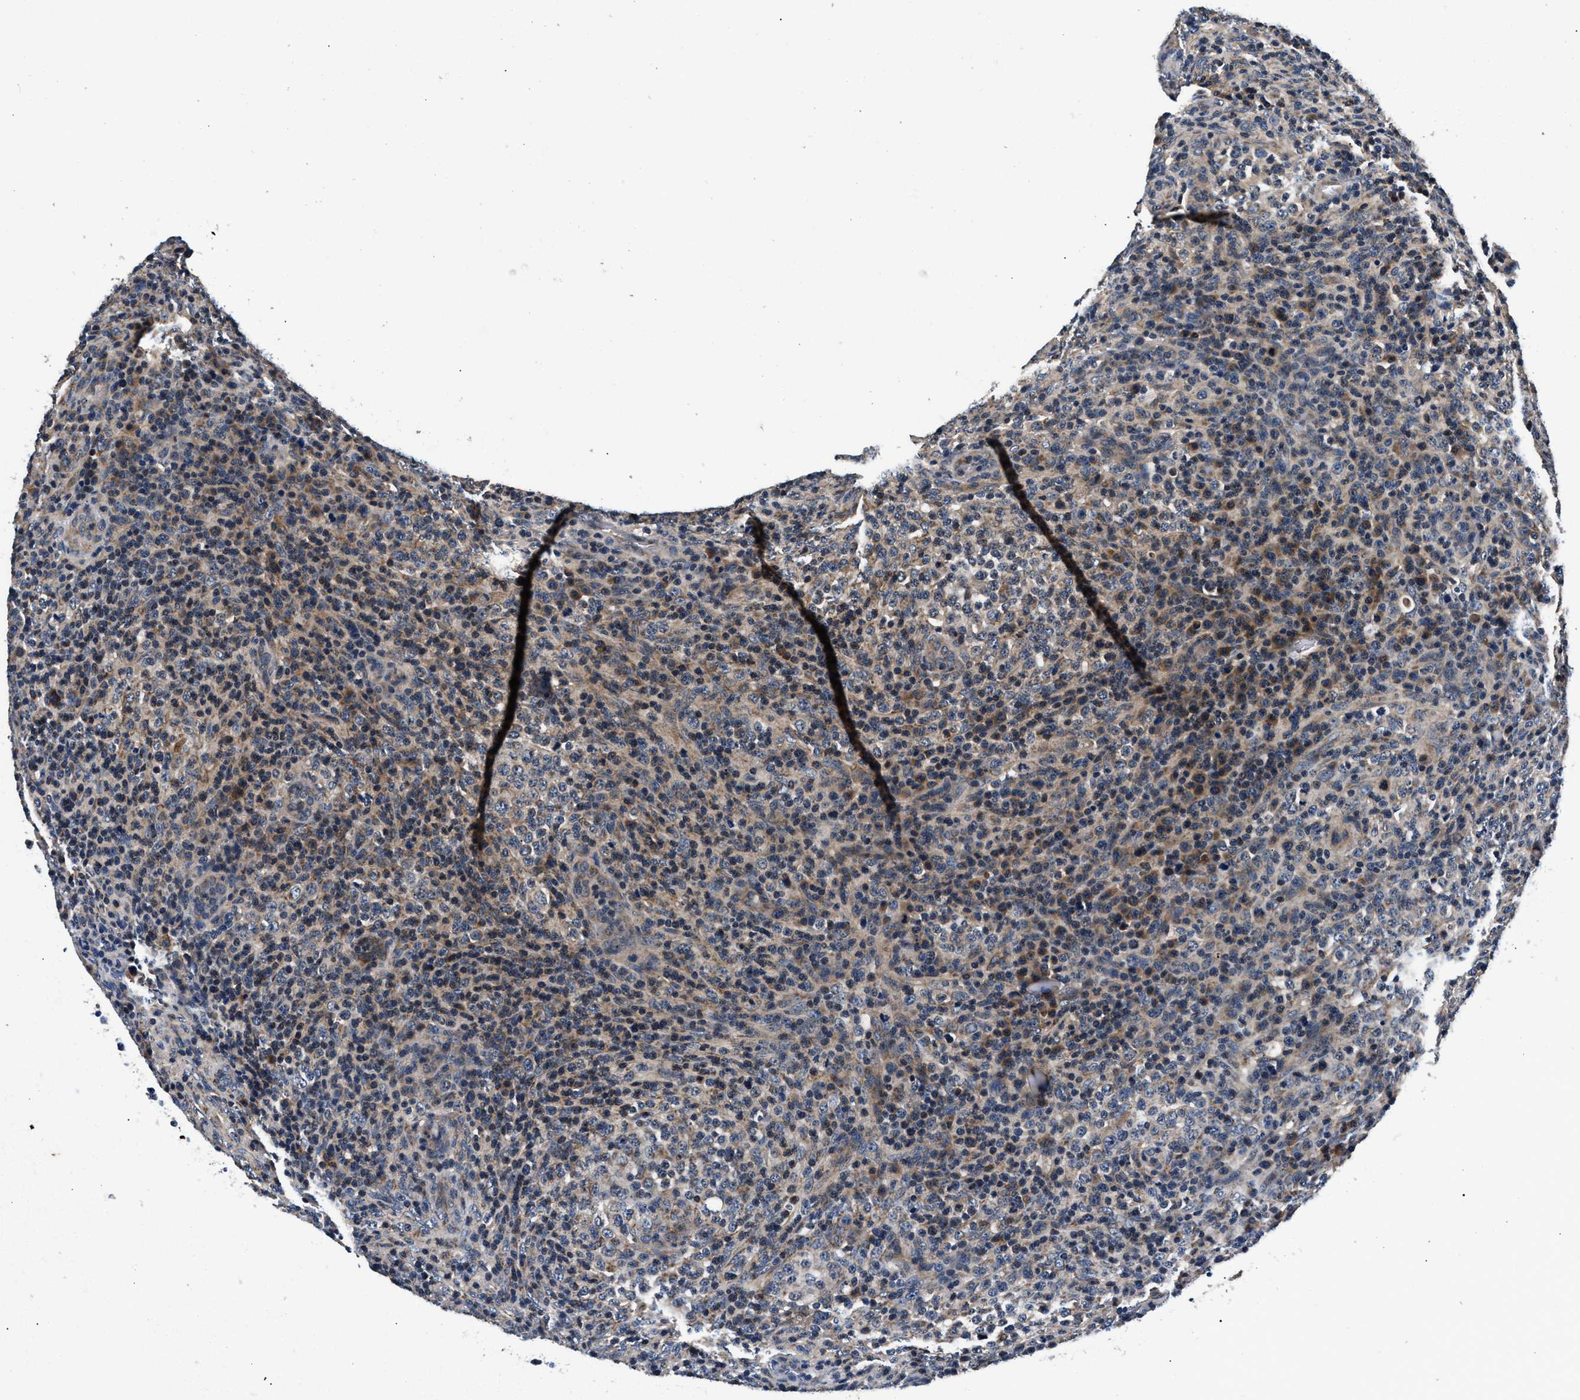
{"staining": {"intensity": "moderate", "quantity": "25%-75%", "location": "cytoplasmic/membranous"}, "tissue": "lymphoma", "cell_type": "Tumor cells", "image_type": "cancer", "snomed": [{"axis": "morphology", "description": "Malignant lymphoma, non-Hodgkin's type, High grade"}, {"axis": "topography", "description": "Lymph node"}], "caption": "IHC (DAB) staining of high-grade malignant lymphoma, non-Hodgkin's type reveals moderate cytoplasmic/membranous protein expression in approximately 25%-75% of tumor cells.", "gene": "IMMT", "patient": {"sex": "female", "age": 76}}